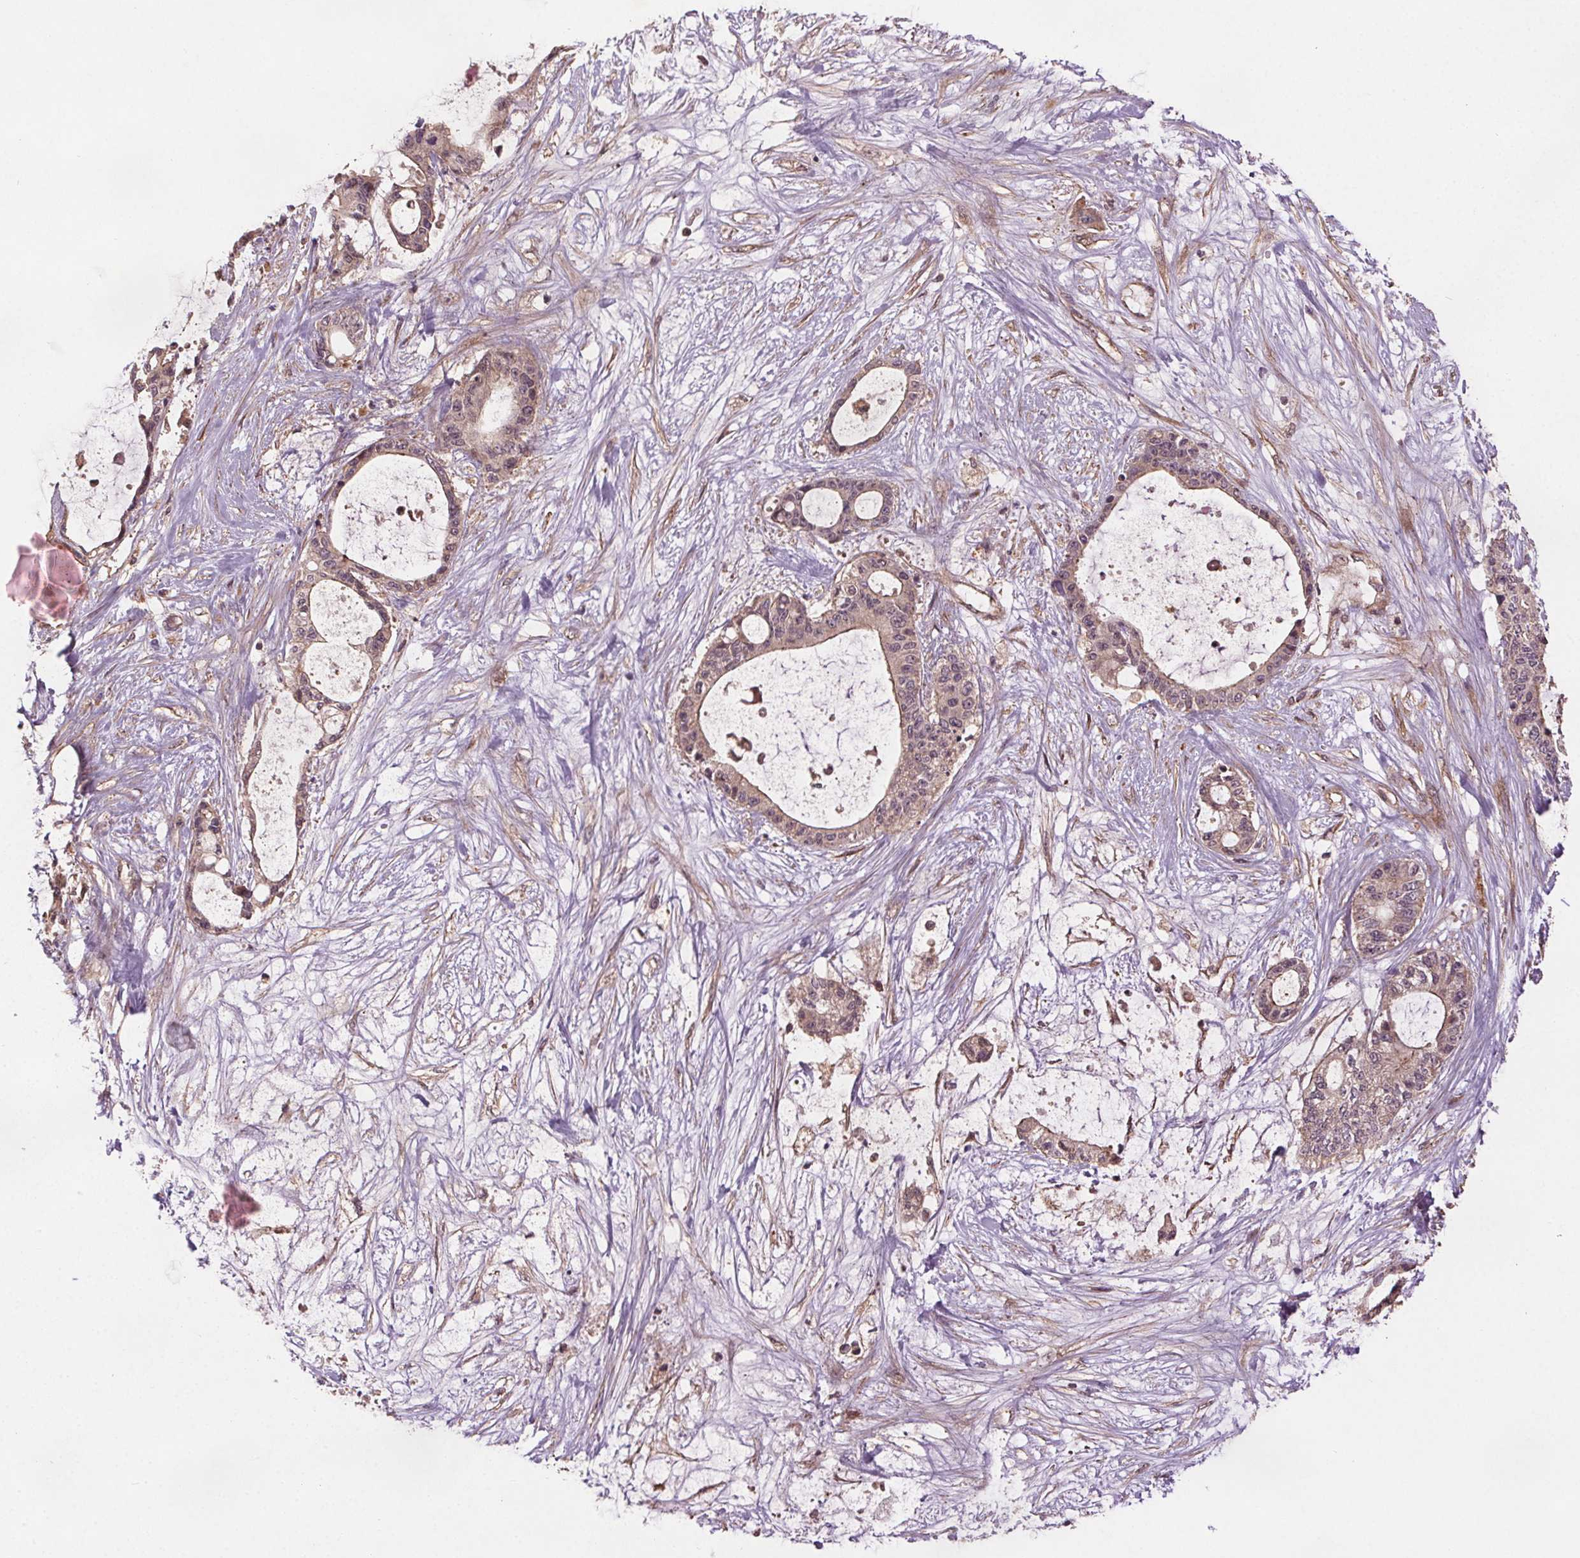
{"staining": {"intensity": "weak", "quantity": "<25%", "location": "cytoplasmic/membranous"}, "tissue": "liver cancer", "cell_type": "Tumor cells", "image_type": "cancer", "snomed": [{"axis": "morphology", "description": "Normal tissue, NOS"}, {"axis": "morphology", "description": "Cholangiocarcinoma"}, {"axis": "topography", "description": "Liver"}, {"axis": "topography", "description": "Peripheral nerve tissue"}], "caption": "Liver cancer was stained to show a protein in brown. There is no significant staining in tumor cells.", "gene": "SEC14L2", "patient": {"sex": "female", "age": 73}}